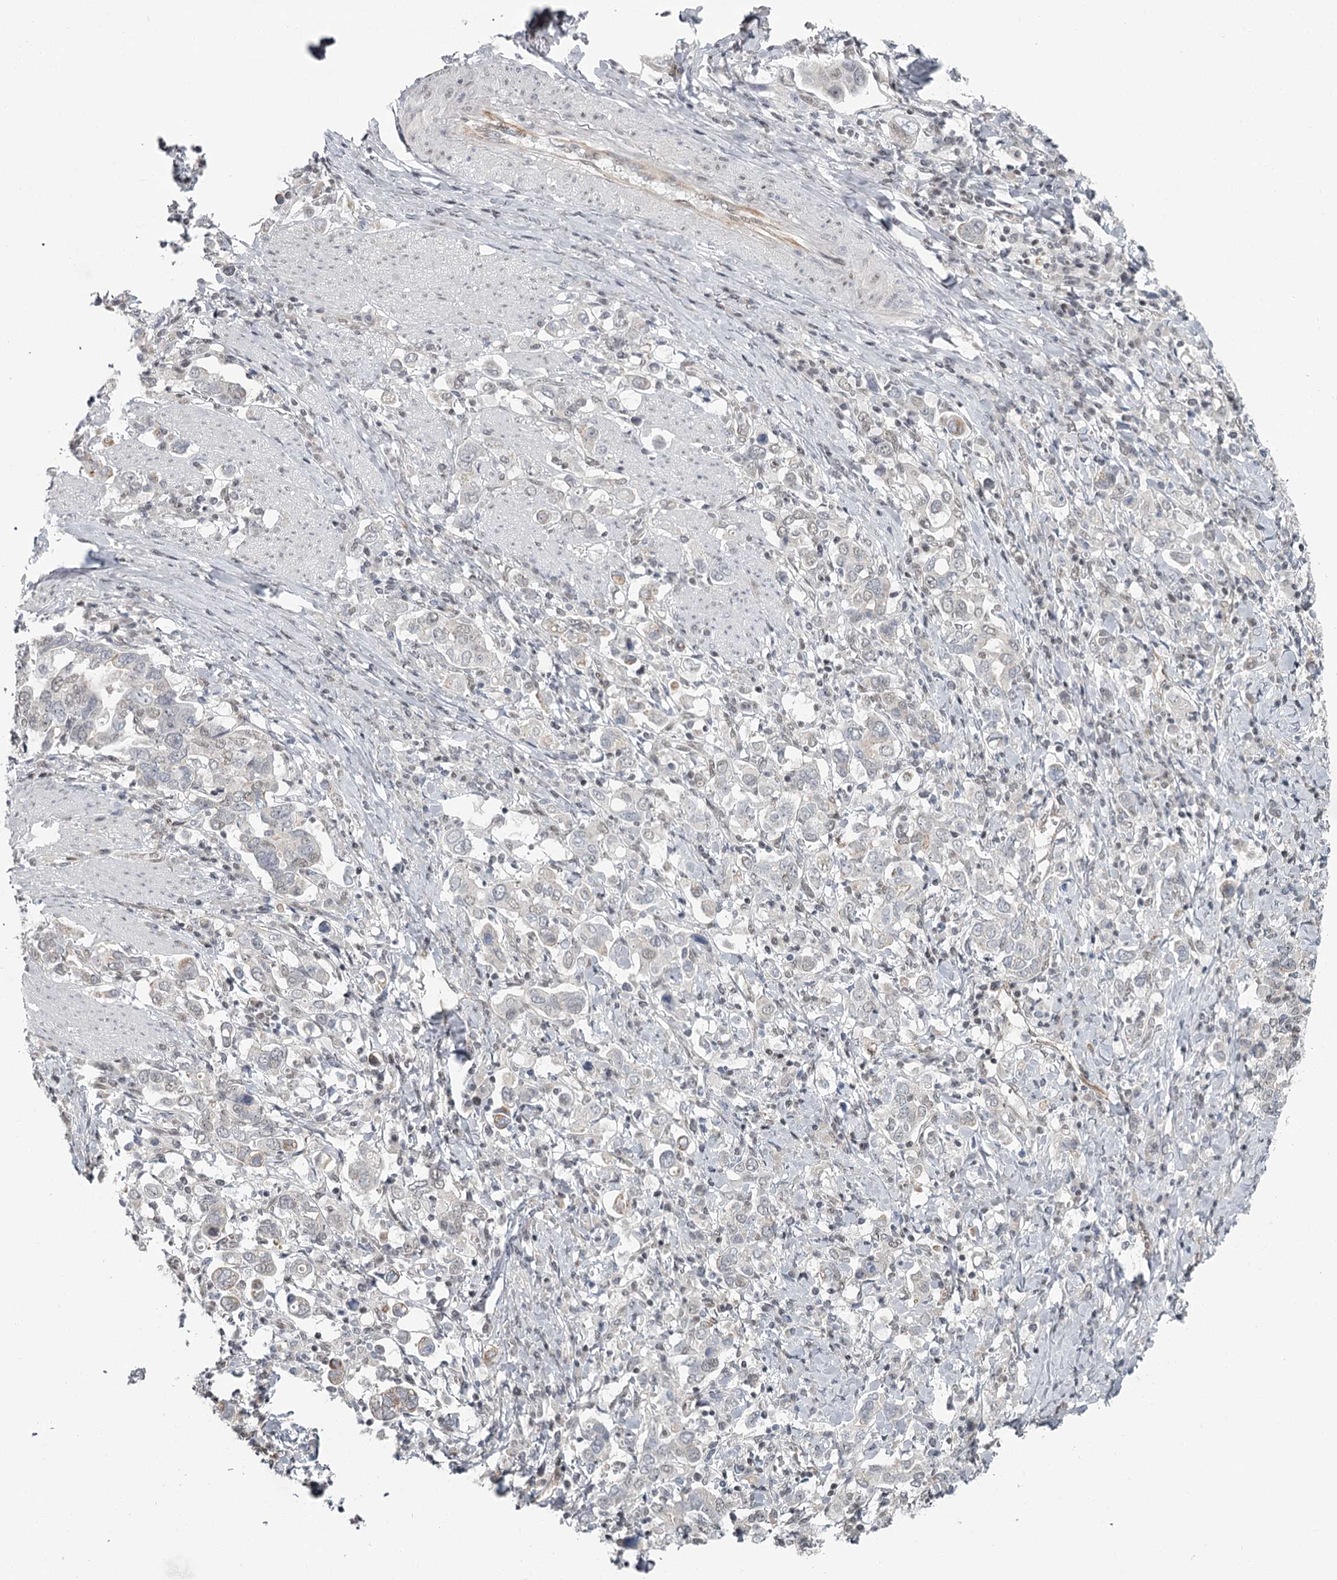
{"staining": {"intensity": "weak", "quantity": "25%-75%", "location": "nuclear"}, "tissue": "stomach cancer", "cell_type": "Tumor cells", "image_type": "cancer", "snomed": [{"axis": "morphology", "description": "Adenocarcinoma, NOS"}, {"axis": "topography", "description": "Stomach, upper"}], "caption": "Human adenocarcinoma (stomach) stained with a protein marker shows weak staining in tumor cells.", "gene": "FAM13C", "patient": {"sex": "male", "age": 62}}